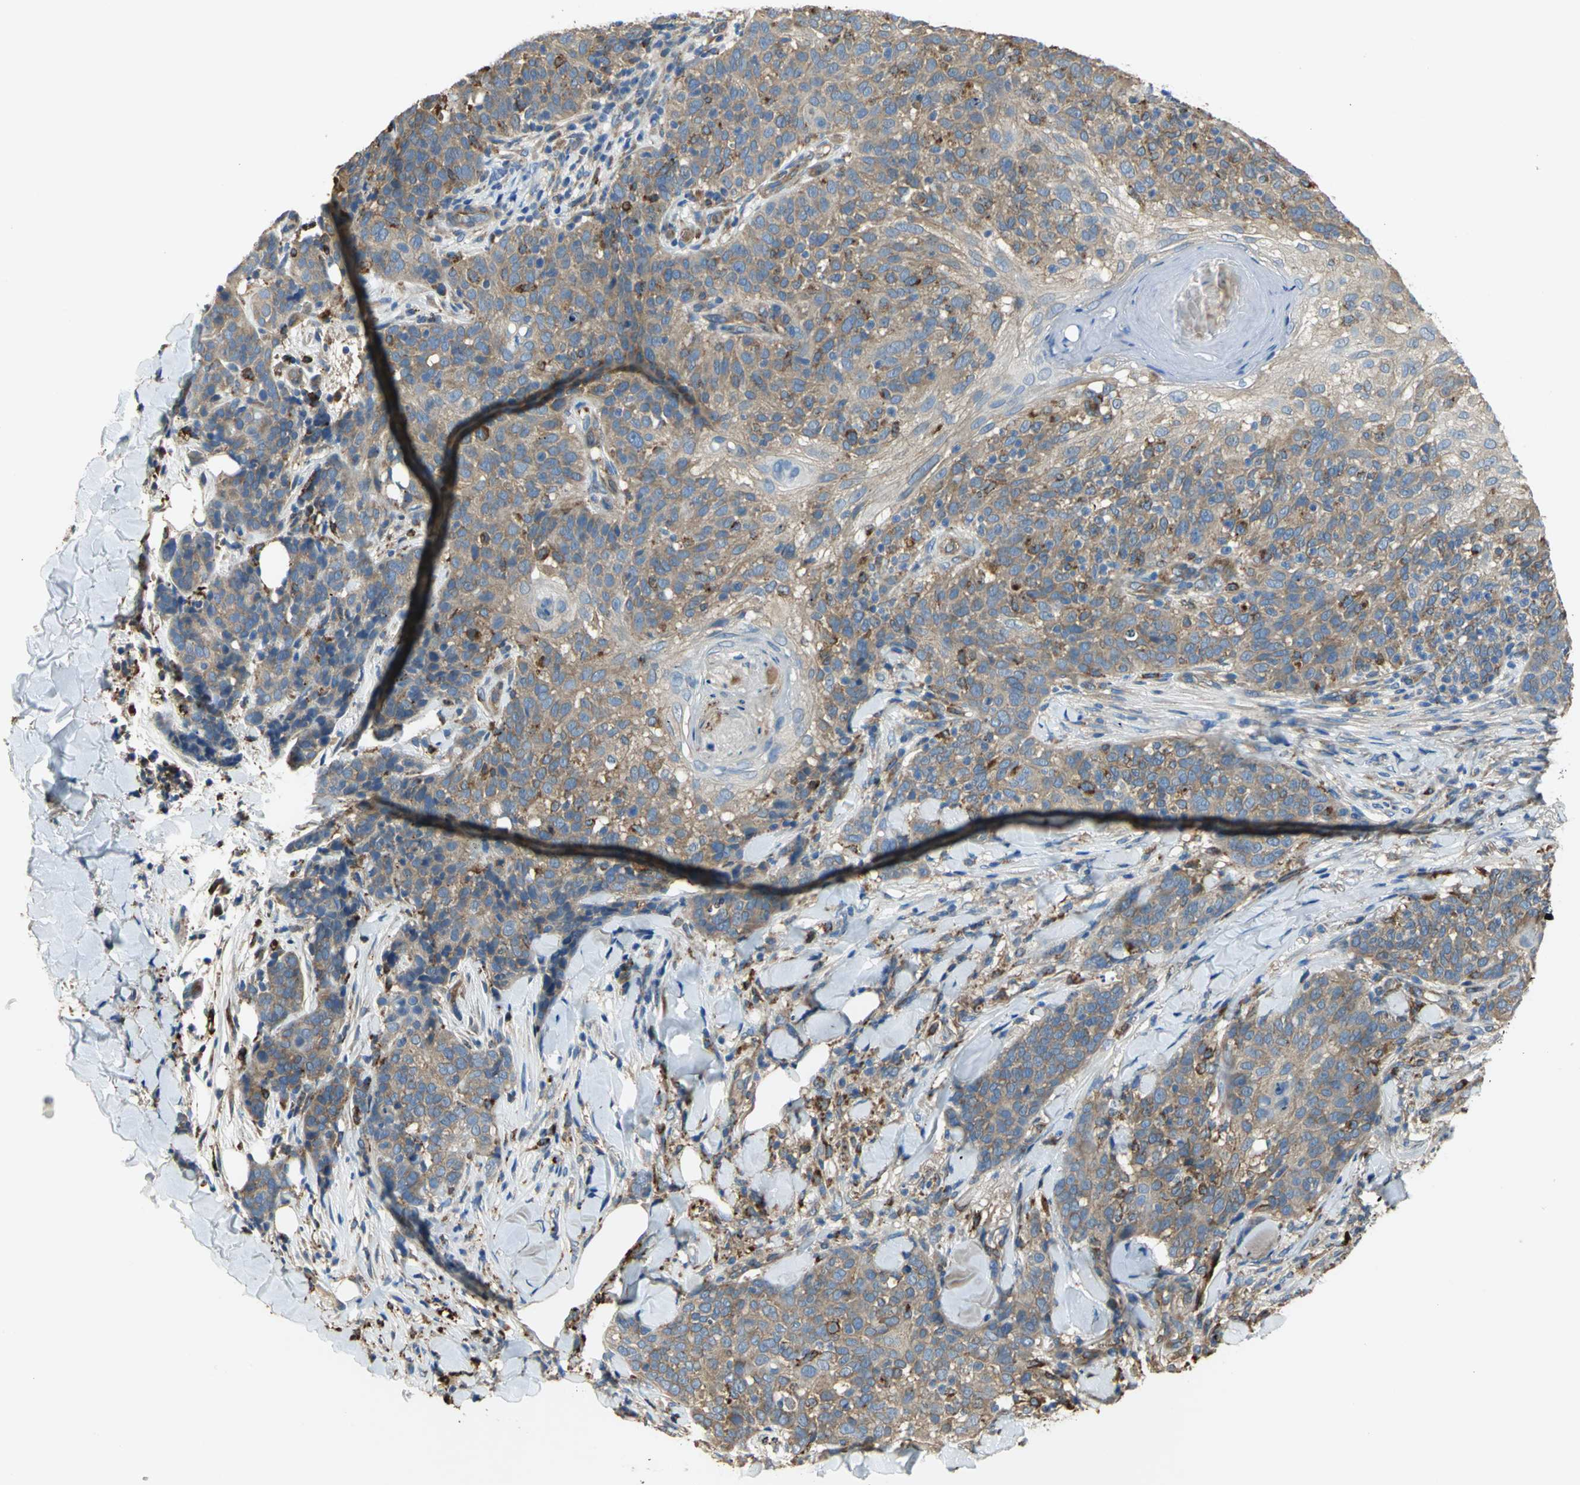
{"staining": {"intensity": "moderate", "quantity": "25%-75%", "location": "cytoplasmic/membranous"}, "tissue": "skin cancer", "cell_type": "Tumor cells", "image_type": "cancer", "snomed": [{"axis": "morphology", "description": "Normal tissue, NOS"}, {"axis": "morphology", "description": "Squamous cell carcinoma, NOS"}, {"axis": "topography", "description": "Skin"}], "caption": "A medium amount of moderate cytoplasmic/membranous expression is appreciated in approximately 25%-75% of tumor cells in skin cancer tissue.", "gene": "DIAPH2", "patient": {"sex": "female", "age": 83}}